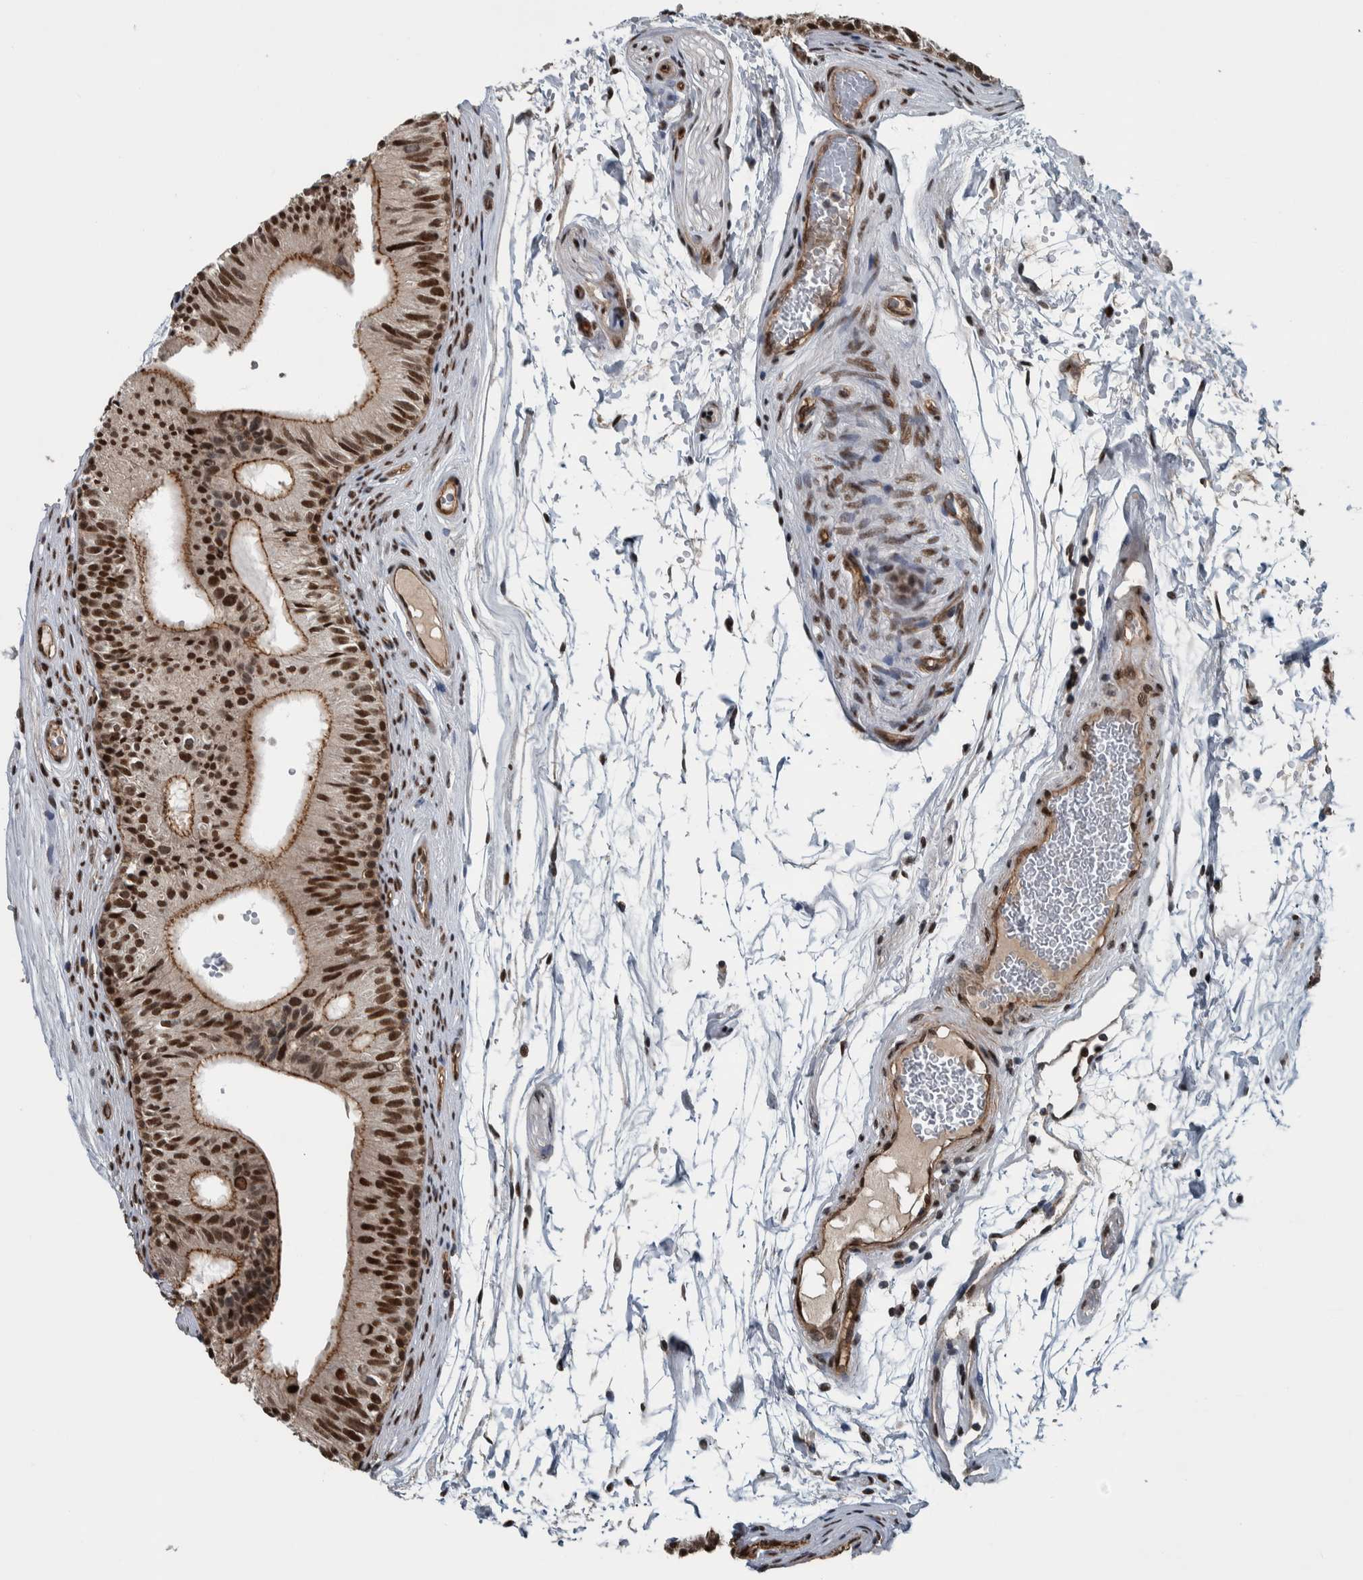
{"staining": {"intensity": "strong", "quantity": ">75%", "location": "nuclear"}, "tissue": "epididymis", "cell_type": "Glandular cells", "image_type": "normal", "snomed": [{"axis": "morphology", "description": "Normal tissue, NOS"}, {"axis": "topography", "description": "Epididymis"}], "caption": "Protein expression analysis of benign epididymis exhibits strong nuclear positivity in about >75% of glandular cells. (DAB (3,3'-diaminobenzidine) IHC, brown staining for protein, blue staining for nuclei).", "gene": "FAM135B", "patient": {"sex": "male", "age": 36}}